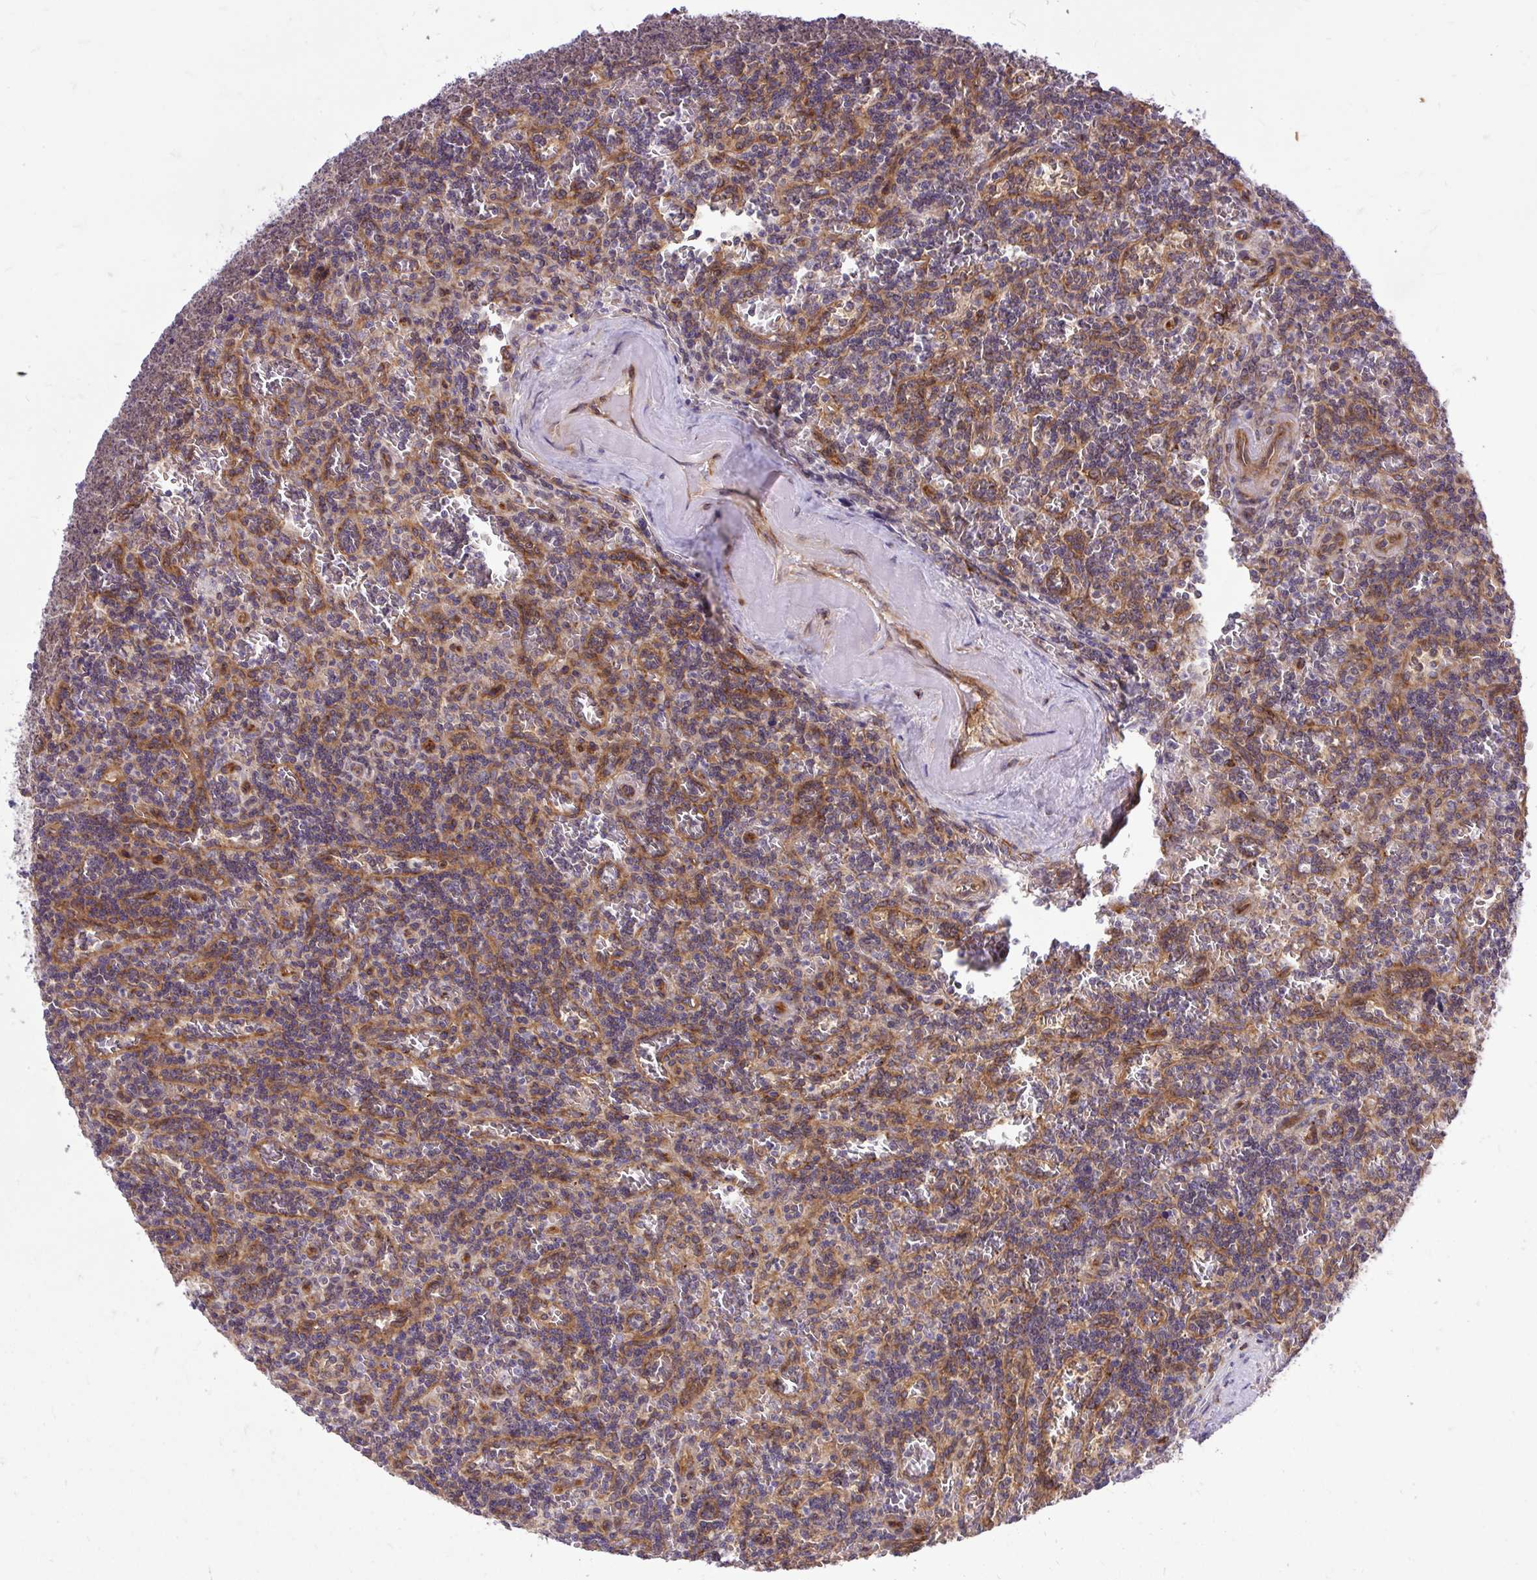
{"staining": {"intensity": "negative", "quantity": "none", "location": "none"}, "tissue": "lymphoma", "cell_type": "Tumor cells", "image_type": "cancer", "snomed": [{"axis": "morphology", "description": "Malignant lymphoma, non-Hodgkin's type, Low grade"}, {"axis": "topography", "description": "Spleen"}], "caption": "Tumor cells show no significant expression in lymphoma.", "gene": "TRIM17", "patient": {"sex": "male", "age": 73}}